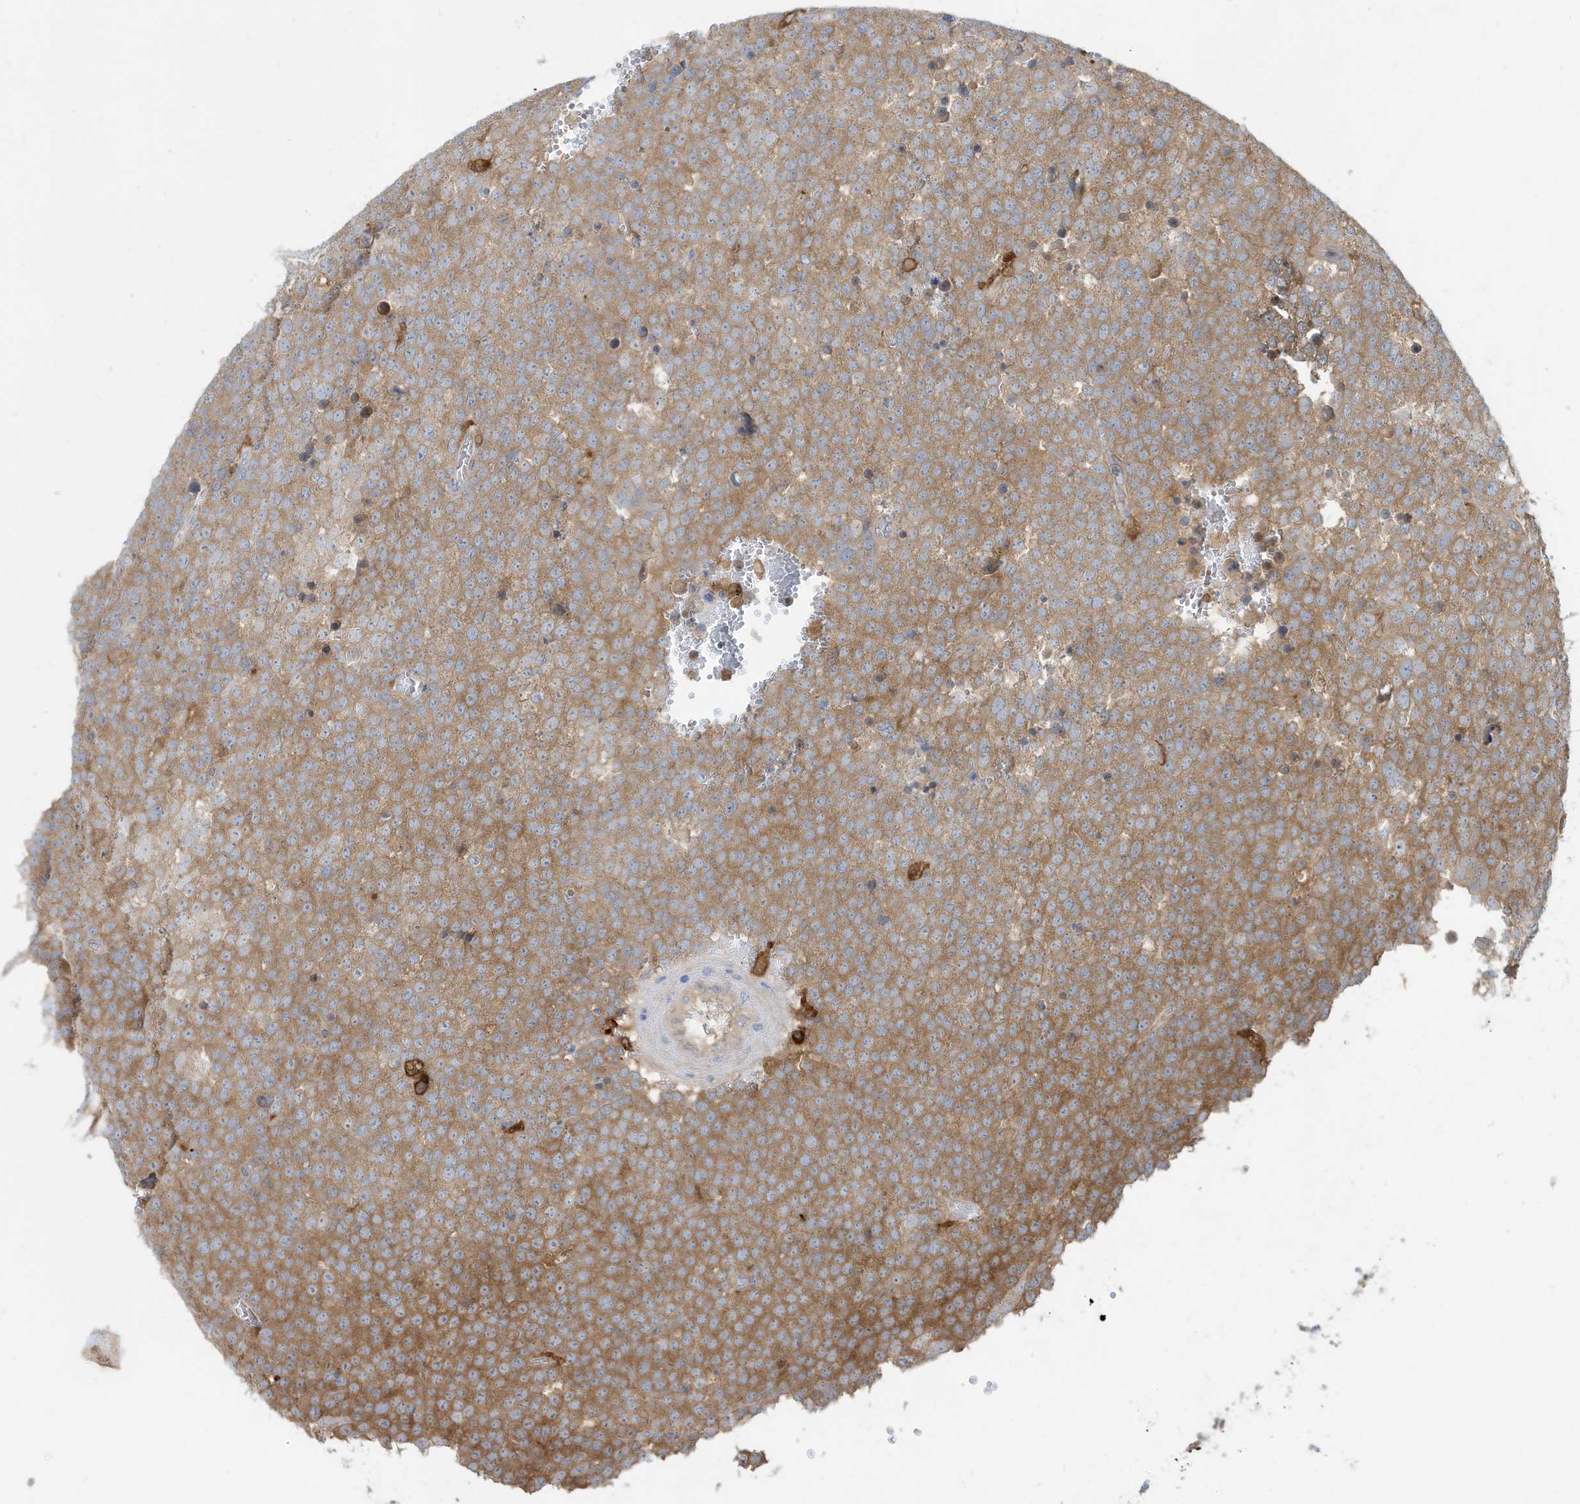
{"staining": {"intensity": "moderate", "quantity": ">75%", "location": "cytoplasmic/membranous"}, "tissue": "testis cancer", "cell_type": "Tumor cells", "image_type": "cancer", "snomed": [{"axis": "morphology", "description": "Seminoma, NOS"}, {"axis": "topography", "description": "Testis"}], "caption": "A brown stain labels moderate cytoplasmic/membranous expression of a protein in human testis cancer (seminoma) tumor cells.", "gene": "ABTB1", "patient": {"sex": "male", "age": 71}}